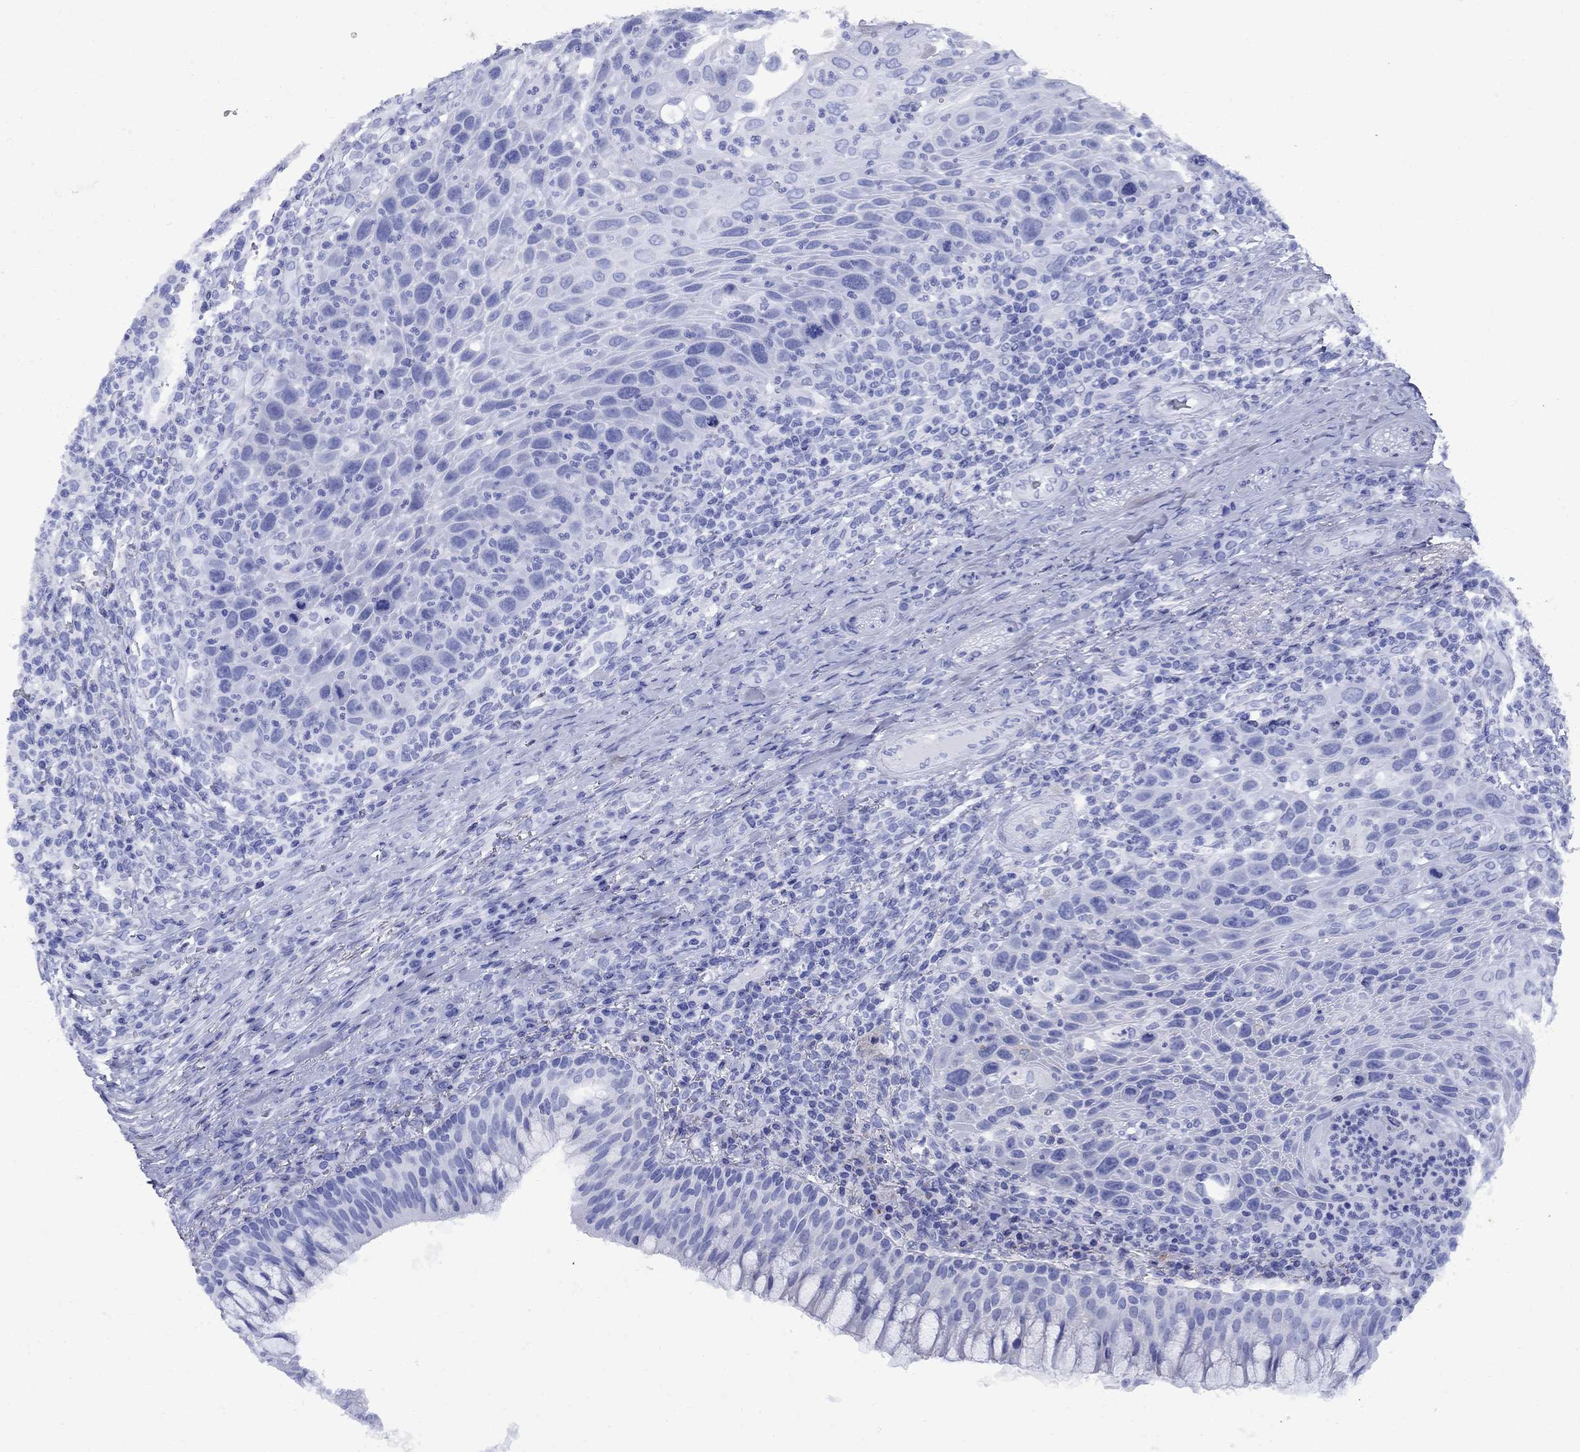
{"staining": {"intensity": "negative", "quantity": "none", "location": "none"}, "tissue": "head and neck cancer", "cell_type": "Tumor cells", "image_type": "cancer", "snomed": [{"axis": "morphology", "description": "Squamous cell carcinoma, NOS"}, {"axis": "topography", "description": "Head-Neck"}], "caption": "This is a micrograph of IHC staining of head and neck squamous cell carcinoma, which shows no expression in tumor cells.", "gene": "CD1A", "patient": {"sex": "male", "age": 69}}